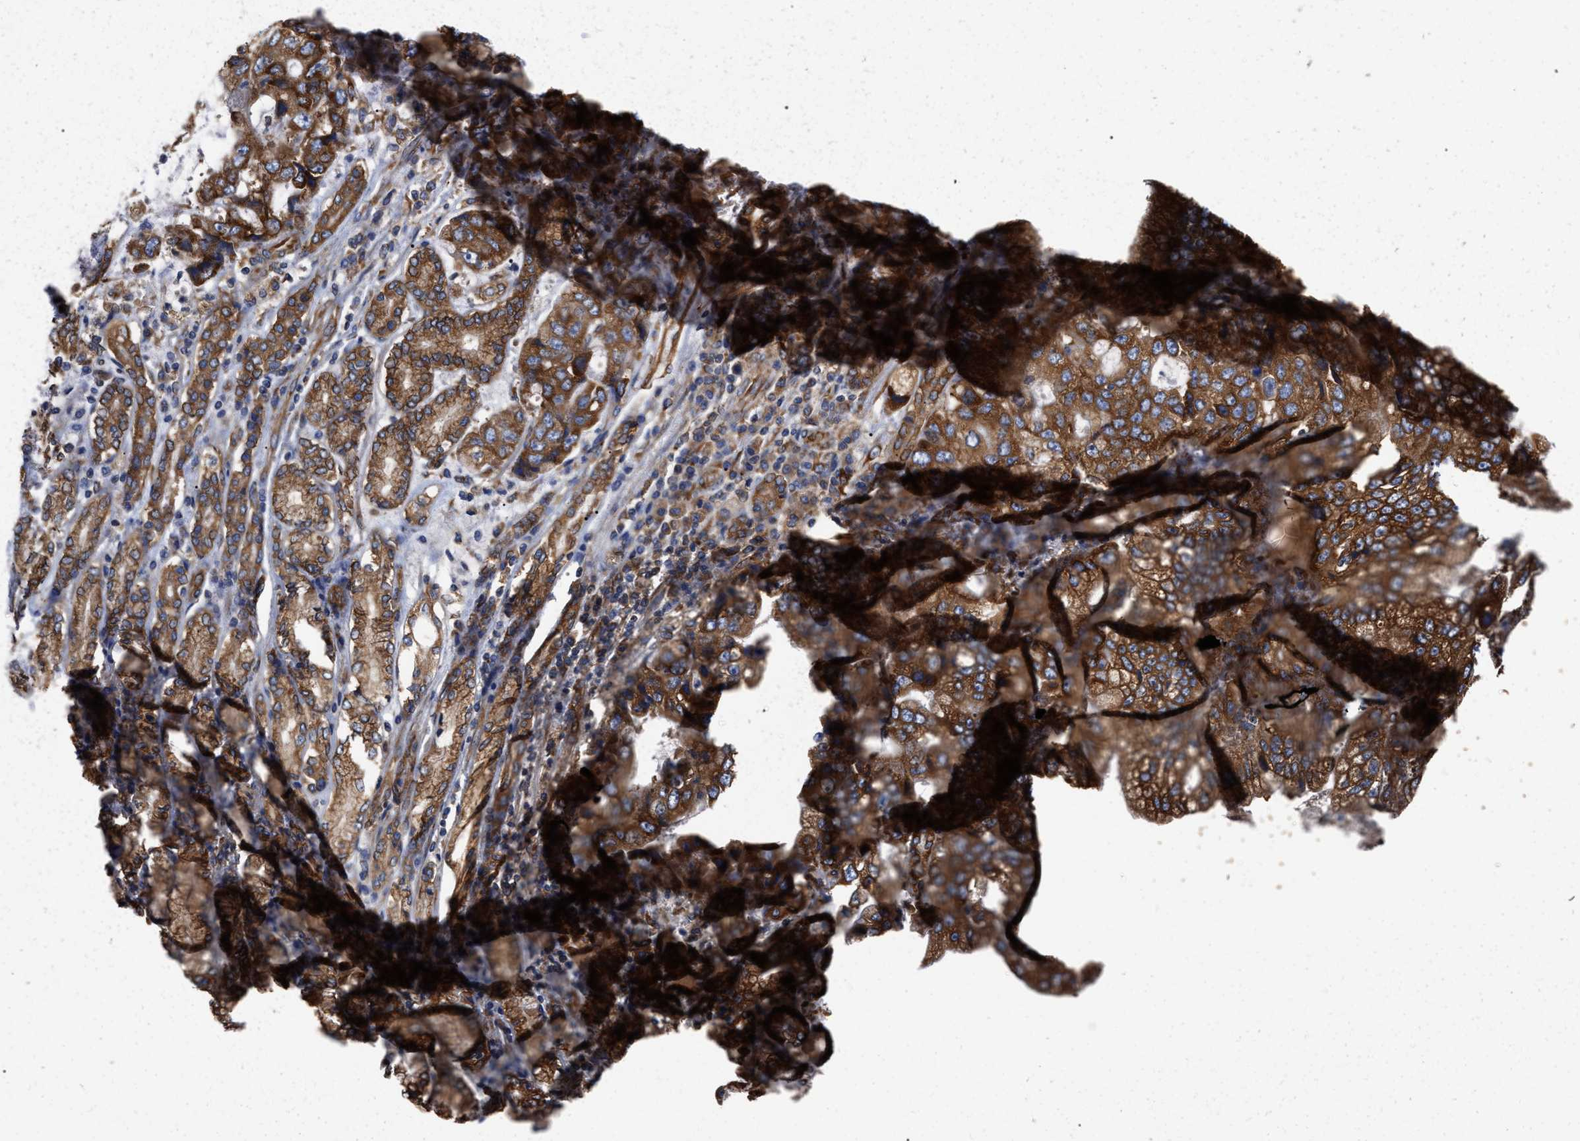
{"staining": {"intensity": "strong", "quantity": ">75%", "location": "cytoplasmic/membranous"}, "tissue": "stomach cancer", "cell_type": "Tumor cells", "image_type": "cancer", "snomed": [{"axis": "morphology", "description": "Normal tissue, NOS"}, {"axis": "morphology", "description": "Adenocarcinoma, NOS"}, {"axis": "topography", "description": "Stomach"}], "caption": "Tumor cells demonstrate high levels of strong cytoplasmic/membranous staining in approximately >75% of cells in human stomach cancer (adenocarcinoma). (Brightfield microscopy of DAB IHC at high magnification).", "gene": "FAM120A", "patient": {"sex": "male", "age": 62}}